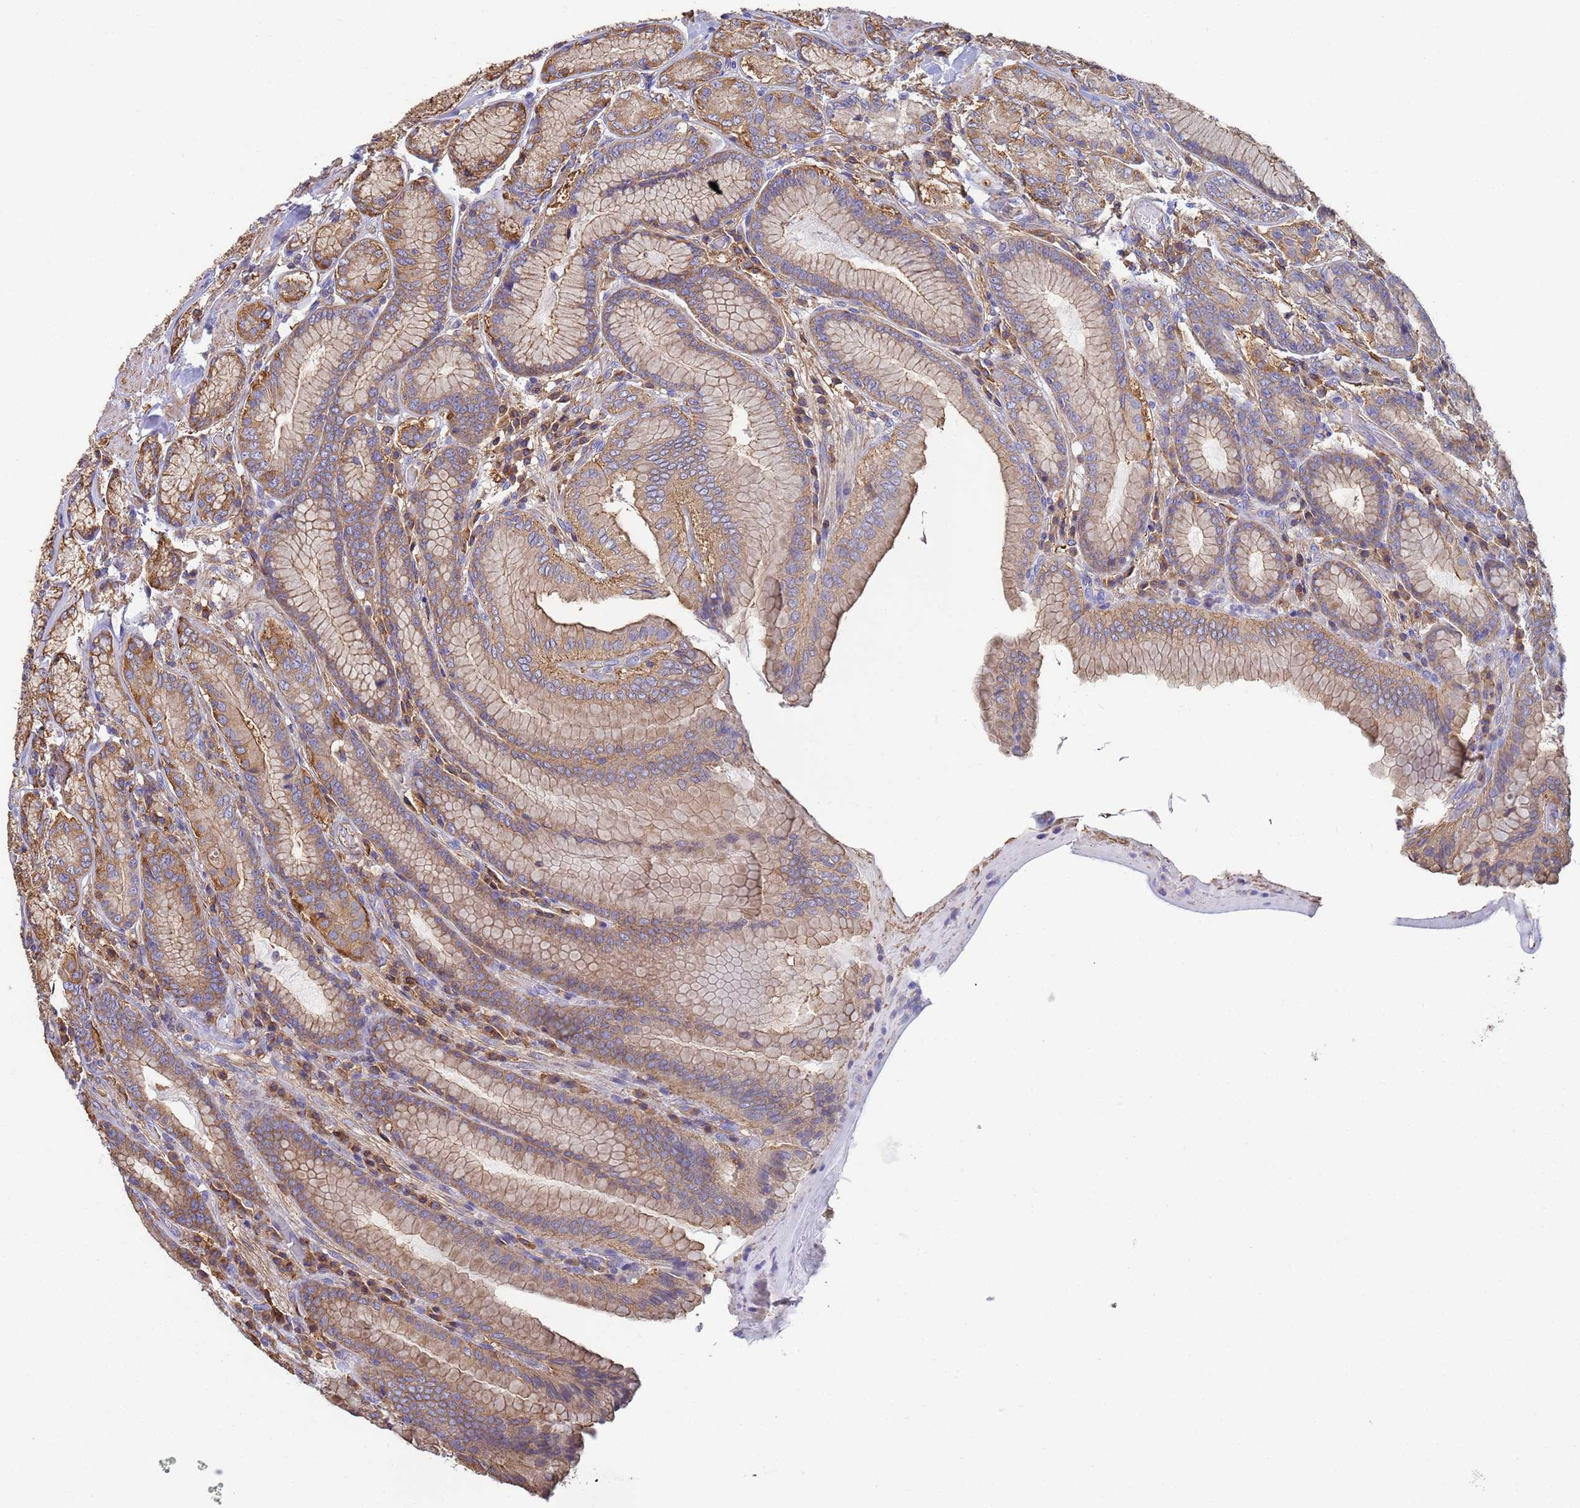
{"staining": {"intensity": "strong", "quantity": ">75%", "location": "cytoplasmic/membranous"}, "tissue": "stomach", "cell_type": "Glandular cells", "image_type": "normal", "snomed": [{"axis": "morphology", "description": "Normal tissue, NOS"}, {"axis": "topography", "description": "Stomach, upper"}, {"axis": "topography", "description": "Stomach, lower"}], "caption": "Immunohistochemical staining of normal stomach exhibits high levels of strong cytoplasmic/membranous expression in about >75% of glandular cells. (Stains: DAB (3,3'-diaminobenzidine) in brown, nuclei in blue, Microscopy: brightfield microscopy at high magnification).", "gene": "ZNG1A", "patient": {"sex": "female", "age": 76}}